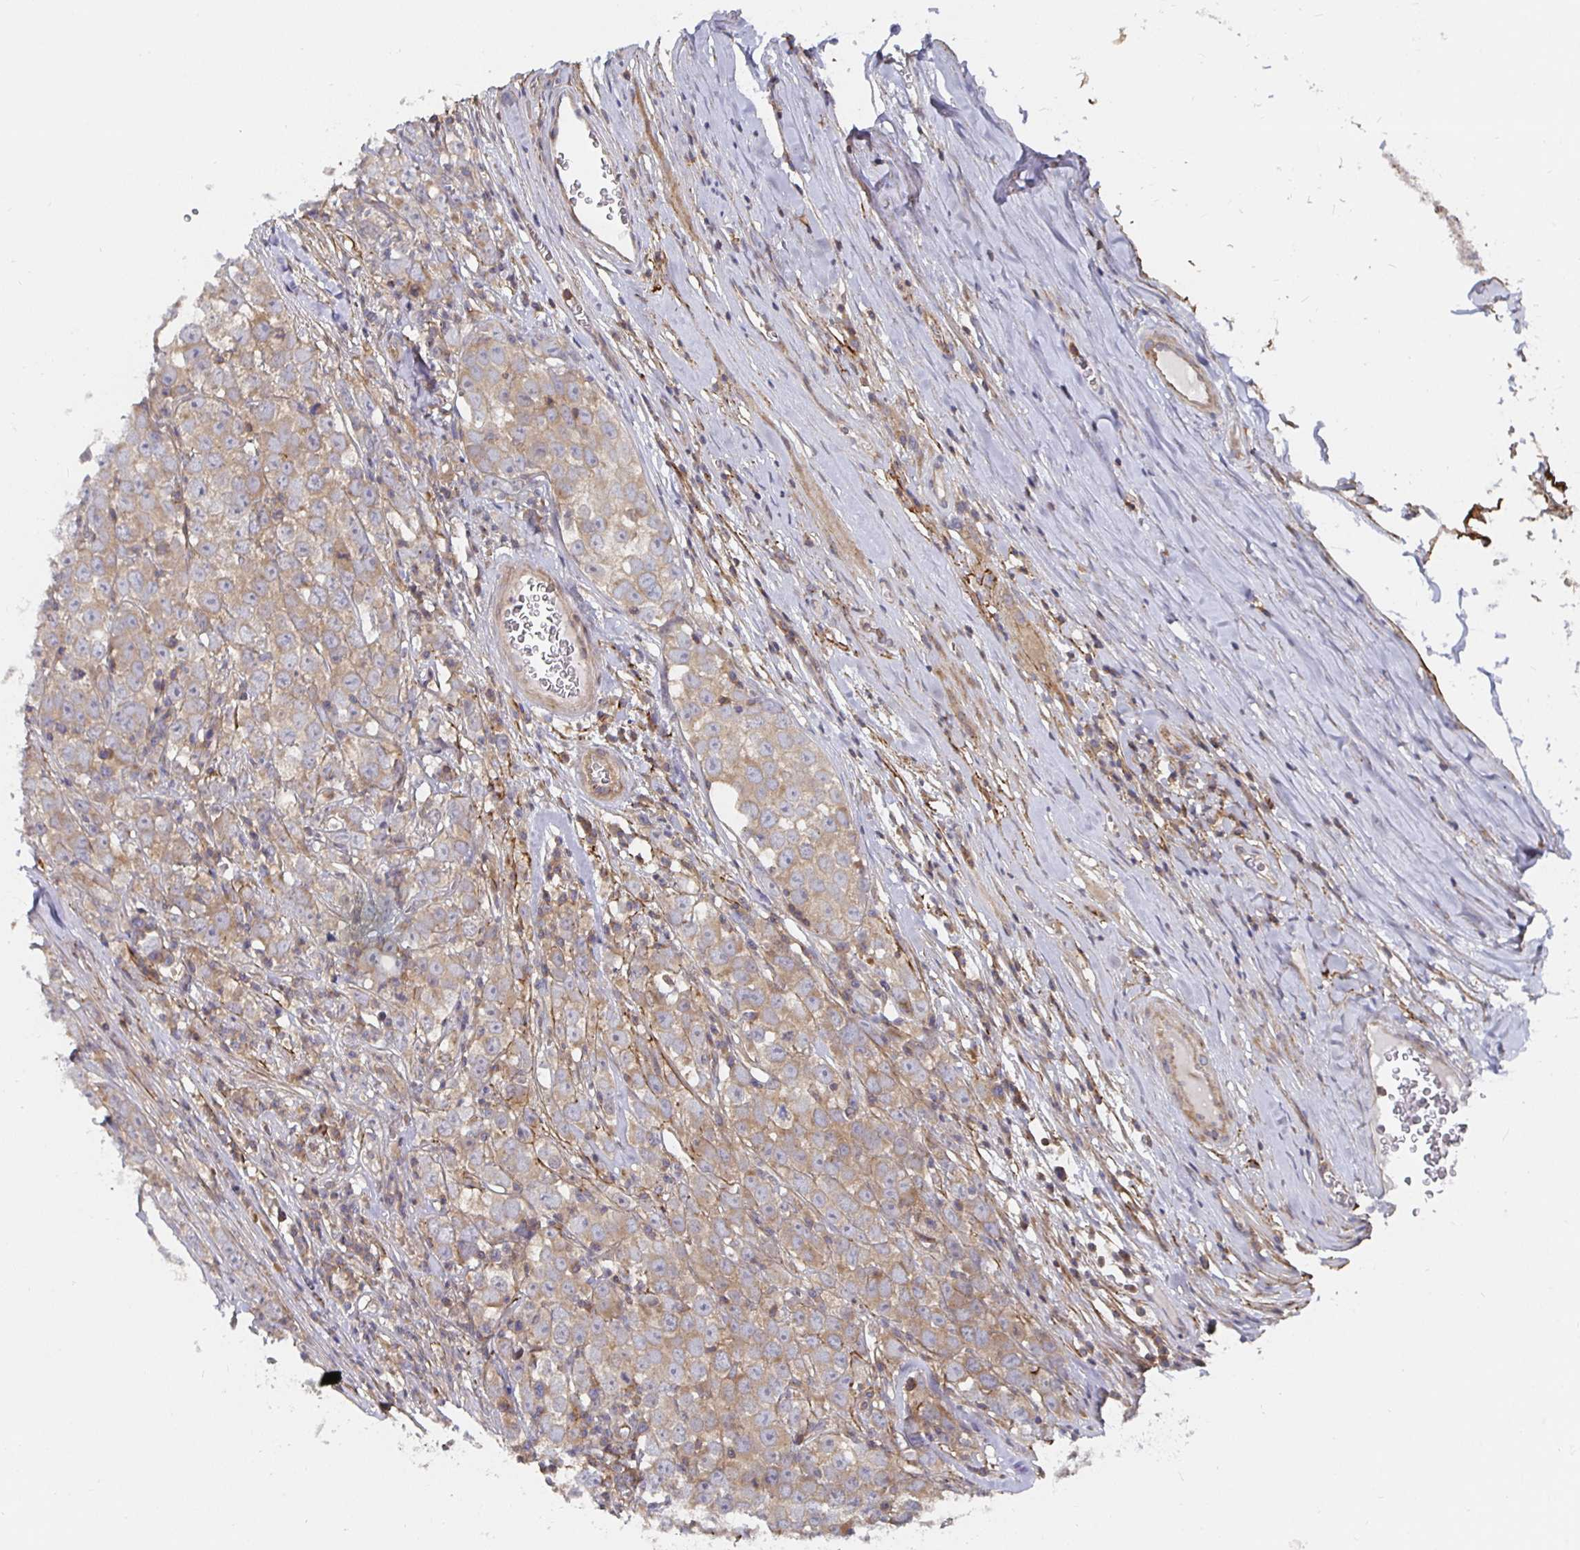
{"staining": {"intensity": "weak", "quantity": "25%-75%", "location": "cytoplasmic/membranous"}, "tissue": "testis cancer", "cell_type": "Tumor cells", "image_type": "cancer", "snomed": [{"axis": "morphology", "description": "Seminoma, NOS"}, {"axis": "morphology", "description": "Carcinoma, Embryonal, NOS"}, {"axis": "topography", "description": "Testis"}], "caption": "Immunohistochemical staining of embryonal carcinoma (testis) demonstrates weak cytoplasmic/membranous protein staining in about 25%-75% of tumor cells. The staining was performed using DAB (3,3'-diaminobenzidine), with brown indicating positive protein expression. Nuclei are stained blue with hematoxylin.", "gene": "GJA4", "patient": {"sex": "male", "age": 52}}